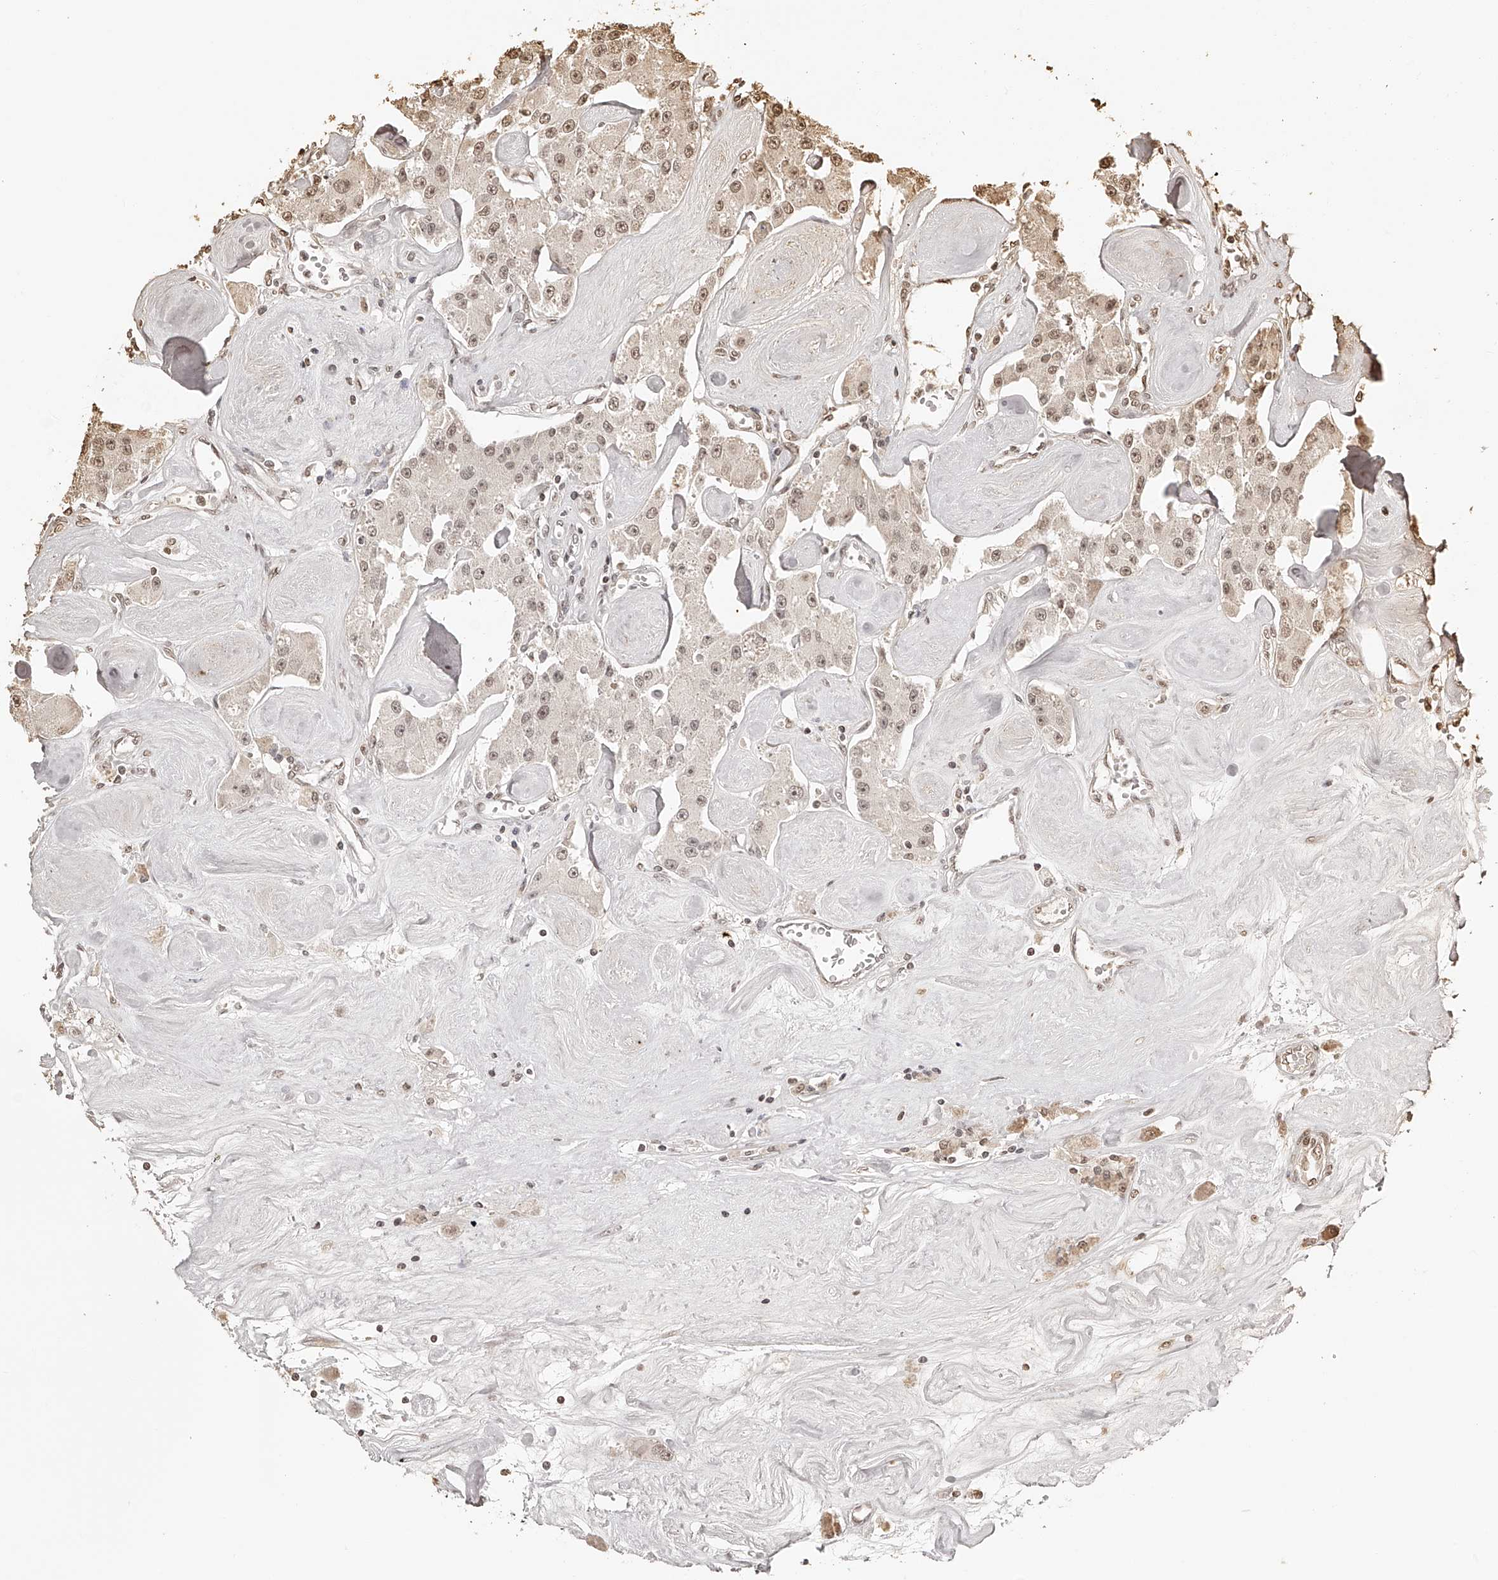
{"staining": {"intensity": "weak", "quantity": ">75%", "location": "nuclear"}, "tissue": "carcinoid", "cell_type": "Tumor cells", "image_type": "cancer", "snomed": [{"axis": "morphology", "description": "Carcinoid, malignant, NOS"}, {"axis": "topography", "description": "Pancreas"}], "caption": "Tumor cells exhibit low levels of weak nuclear staining in approximately >75% of cells in carcinoid.", "gene": "ZNF503", "patient": {"sex": "male", "age": 41}}